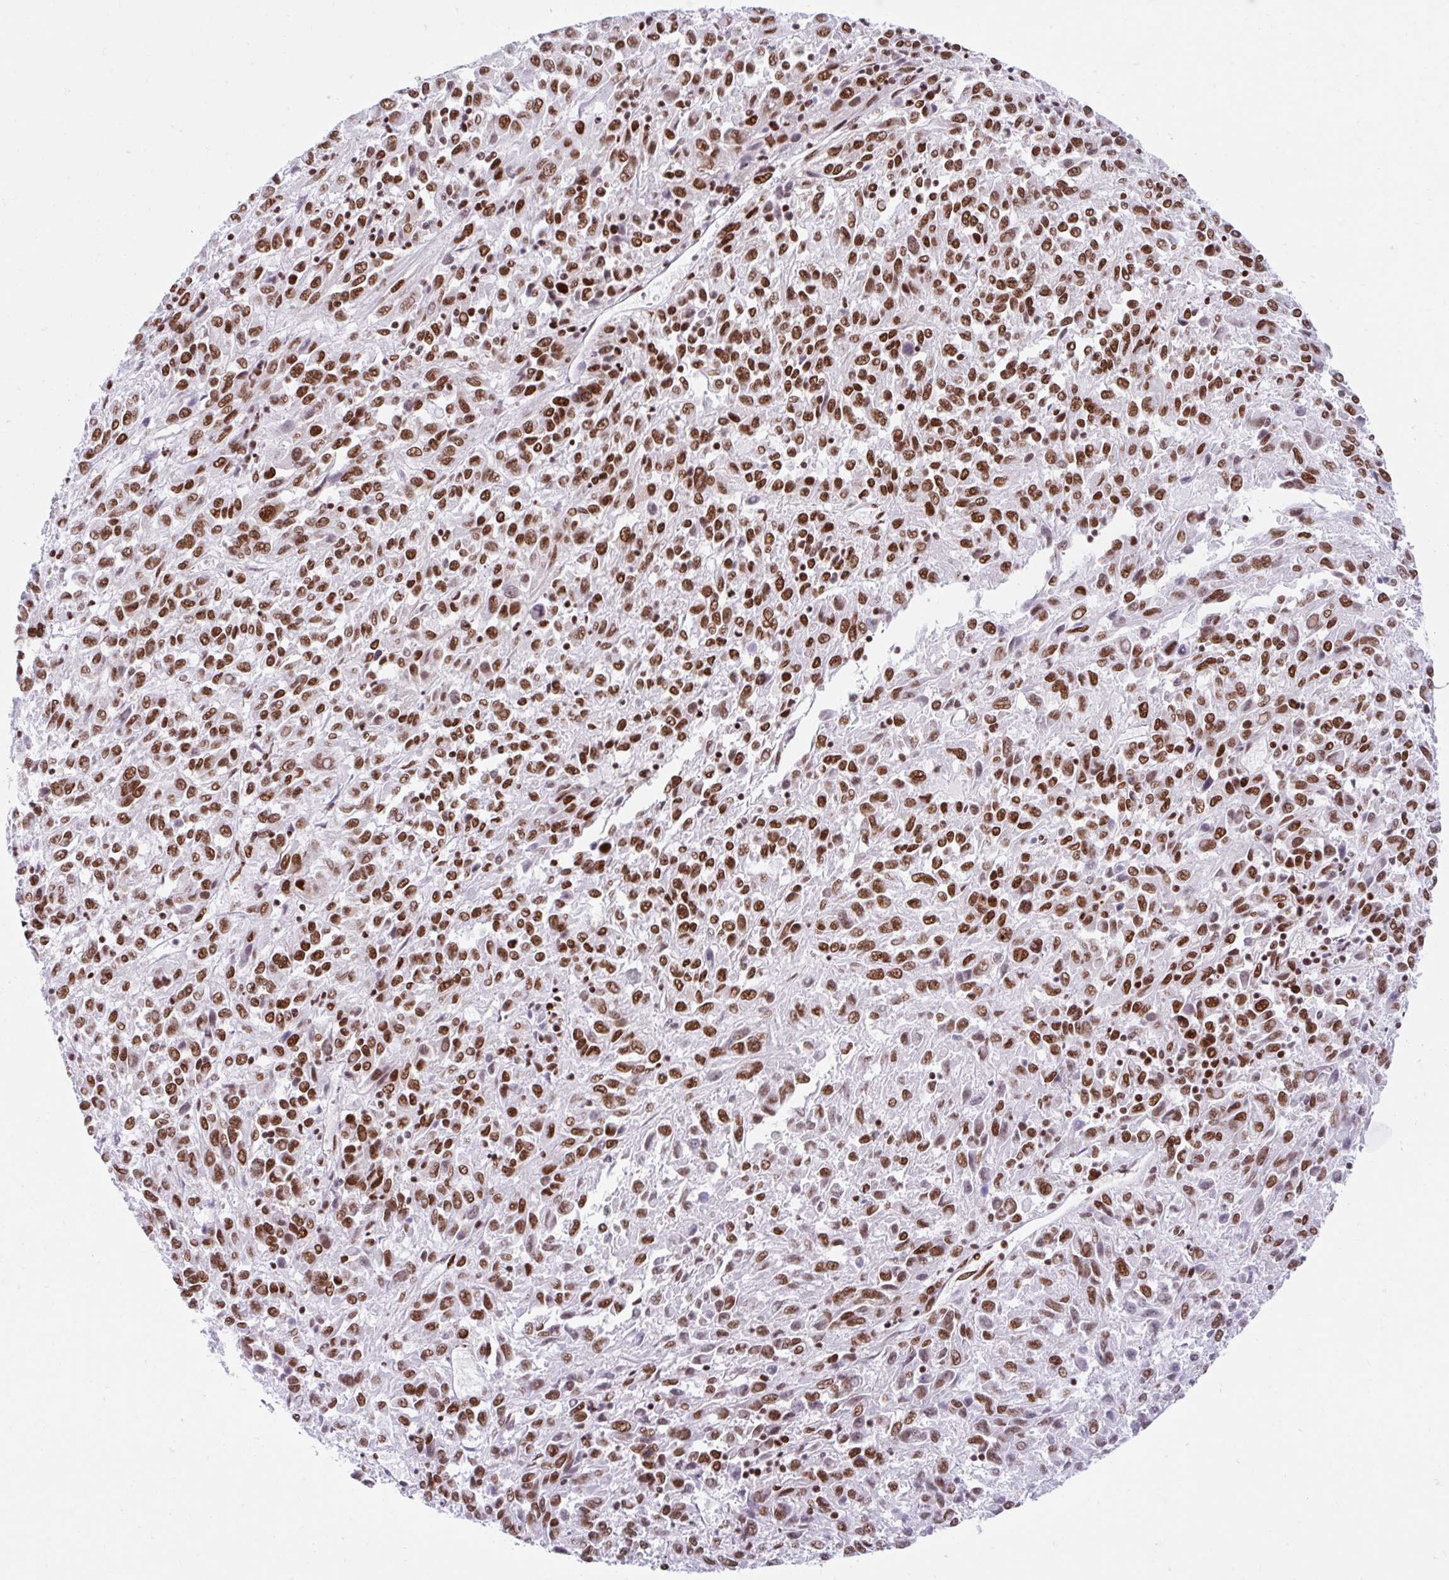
{"staining": {"intensity": "moderate", "quantity": ">75%", "location": "nuclear"}, "tissue": "melanoma", "cell_type": "Tumor cells", "image_type": "cancer", "snomed": [{"axis": "morphology", "description": "Malignant melanoma, Metastatic site"}, {"axis": "topography", "description": "Lung"}], "caption": "IHC (DAB (3,3'-diaminobenzidine)) staining of melanoma shows moderate nuclear protein positivity in approximately >75% of tumor cells.", "gene": "KHDRBS1", "patient": {"sex": "male", "age": 64}}